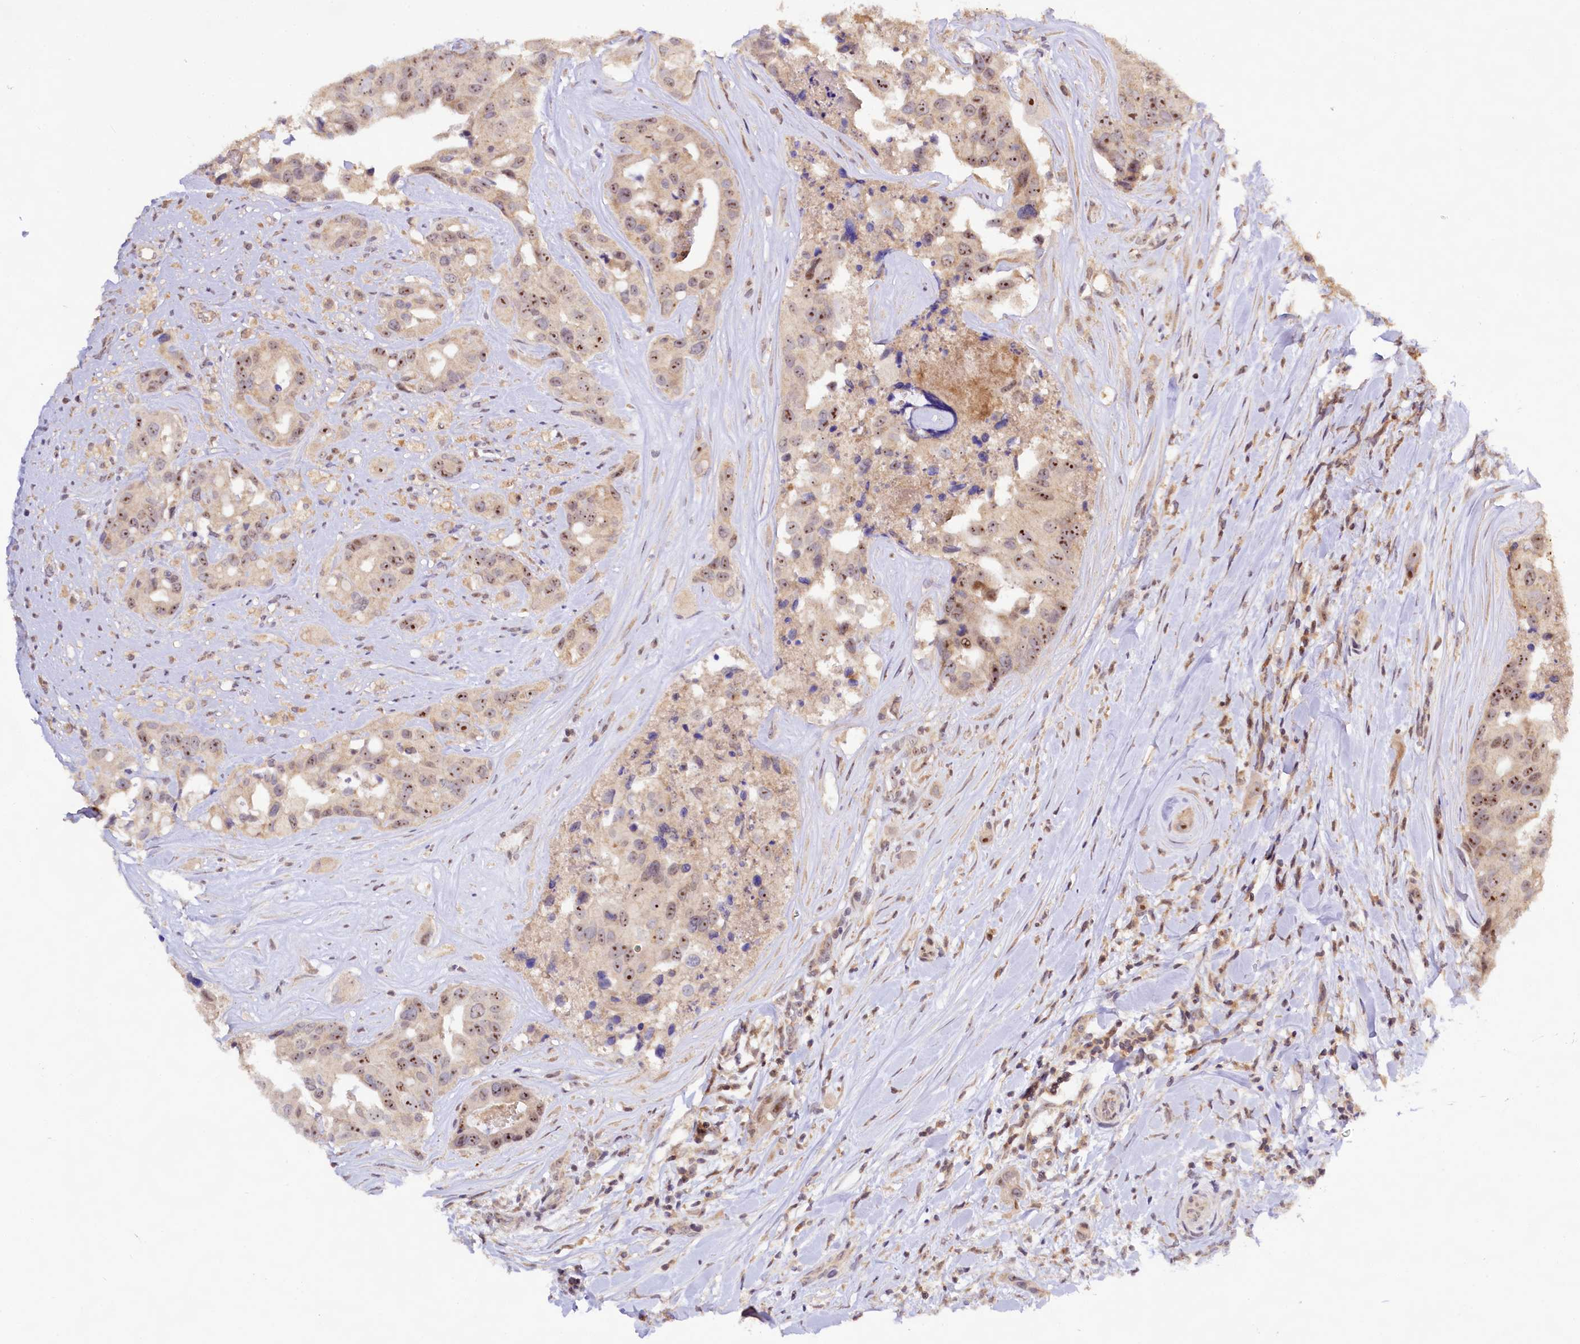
{"staining": {"intensity": "moderate", "quantity": ">75%", "location": "nuclear"}, "tissue": "head and neck cancer", "cell_type": "Tumor cells", "image_type": "cancer", "snomed": [{"axis": "morphology", "description": "Adenocarcinoma, NOS"}, {"axis": "morphology", "description": "Adenocarcinoma, metastatic, NOS"}, {"axis": "topography", "description": "Head-Neck"}], "caption": "Adenocarcinoma (head and neck) stained with a brown dye displays moderate nuclear positive expression in approximately >75% of tumor cells.", "gene": "RRP8", "patient": {"sex": "male", "age": 75}}